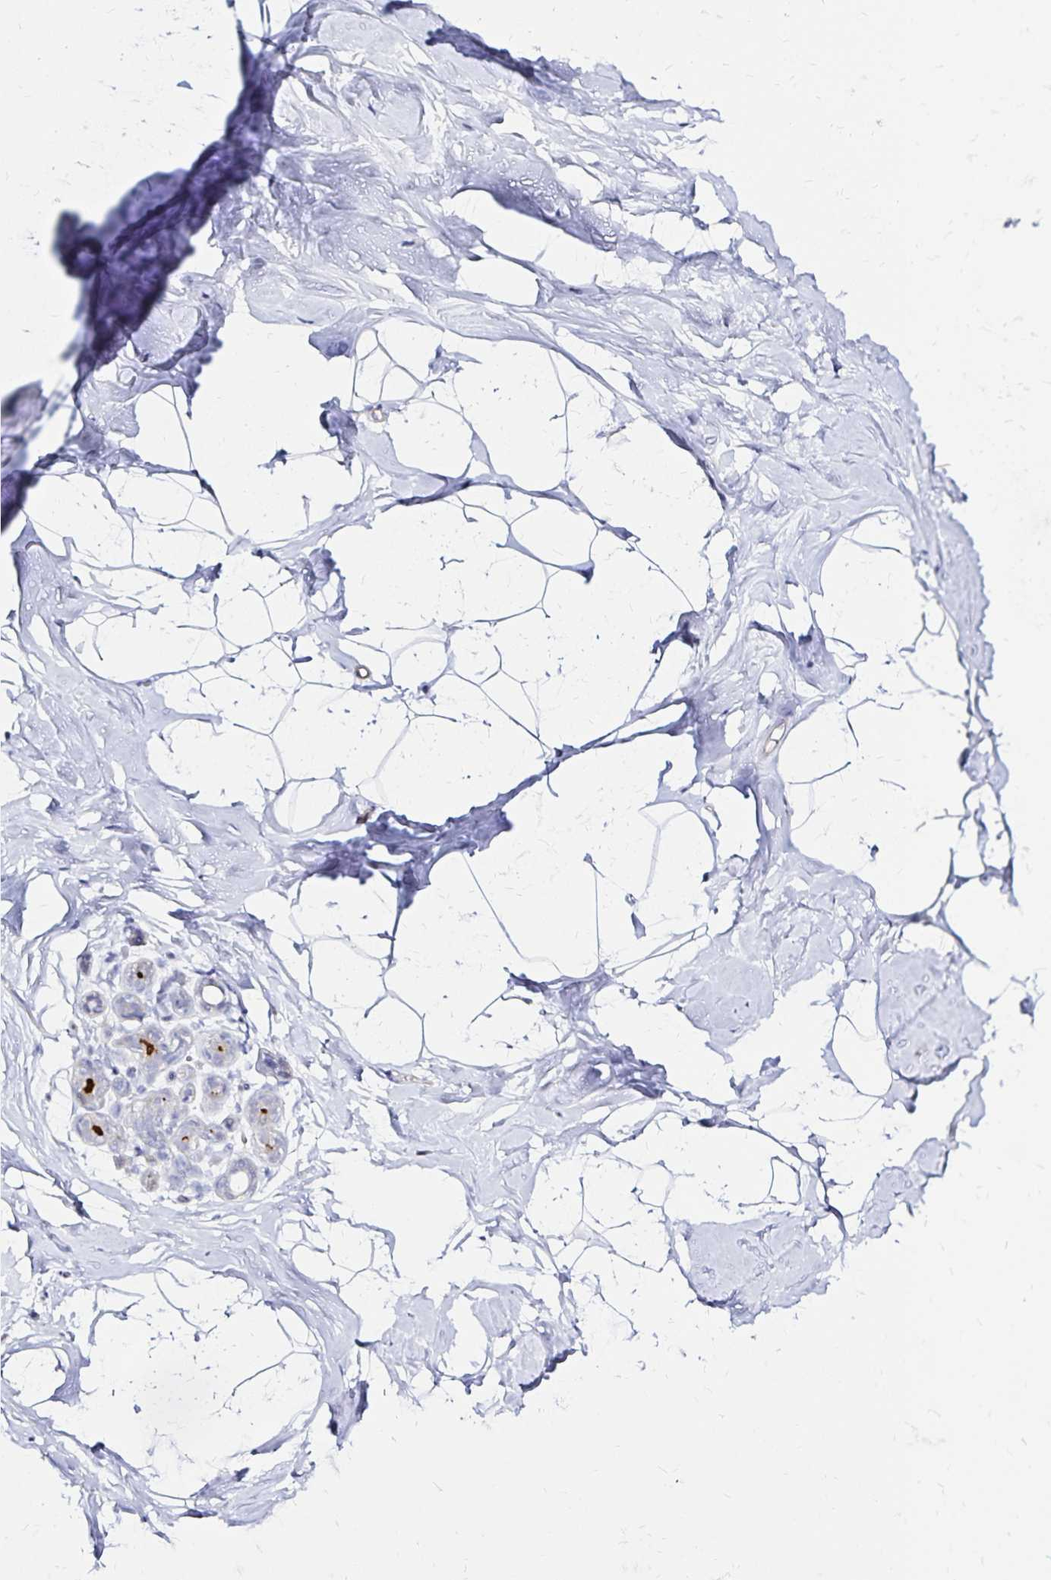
{"staining": {"intensity": "negative", "quantity": "none", "location": "none"}, "tissue": "breast", "cell_type": "Adipocytes", "image_type": "normal", "snomed": [{"axis": "morphology", "description": "Normal tissue, NOS"}, {"axis": "topography", "description": "Breast"}], "caption": "Adipocytes show no significant protein positivity in benign breast. (DAB (3,3'-diaminobenzidine) immunohistochemistry, high magnification).", "gene": "SLC5A1", "patient": {"sex": "female", "age": 32}}